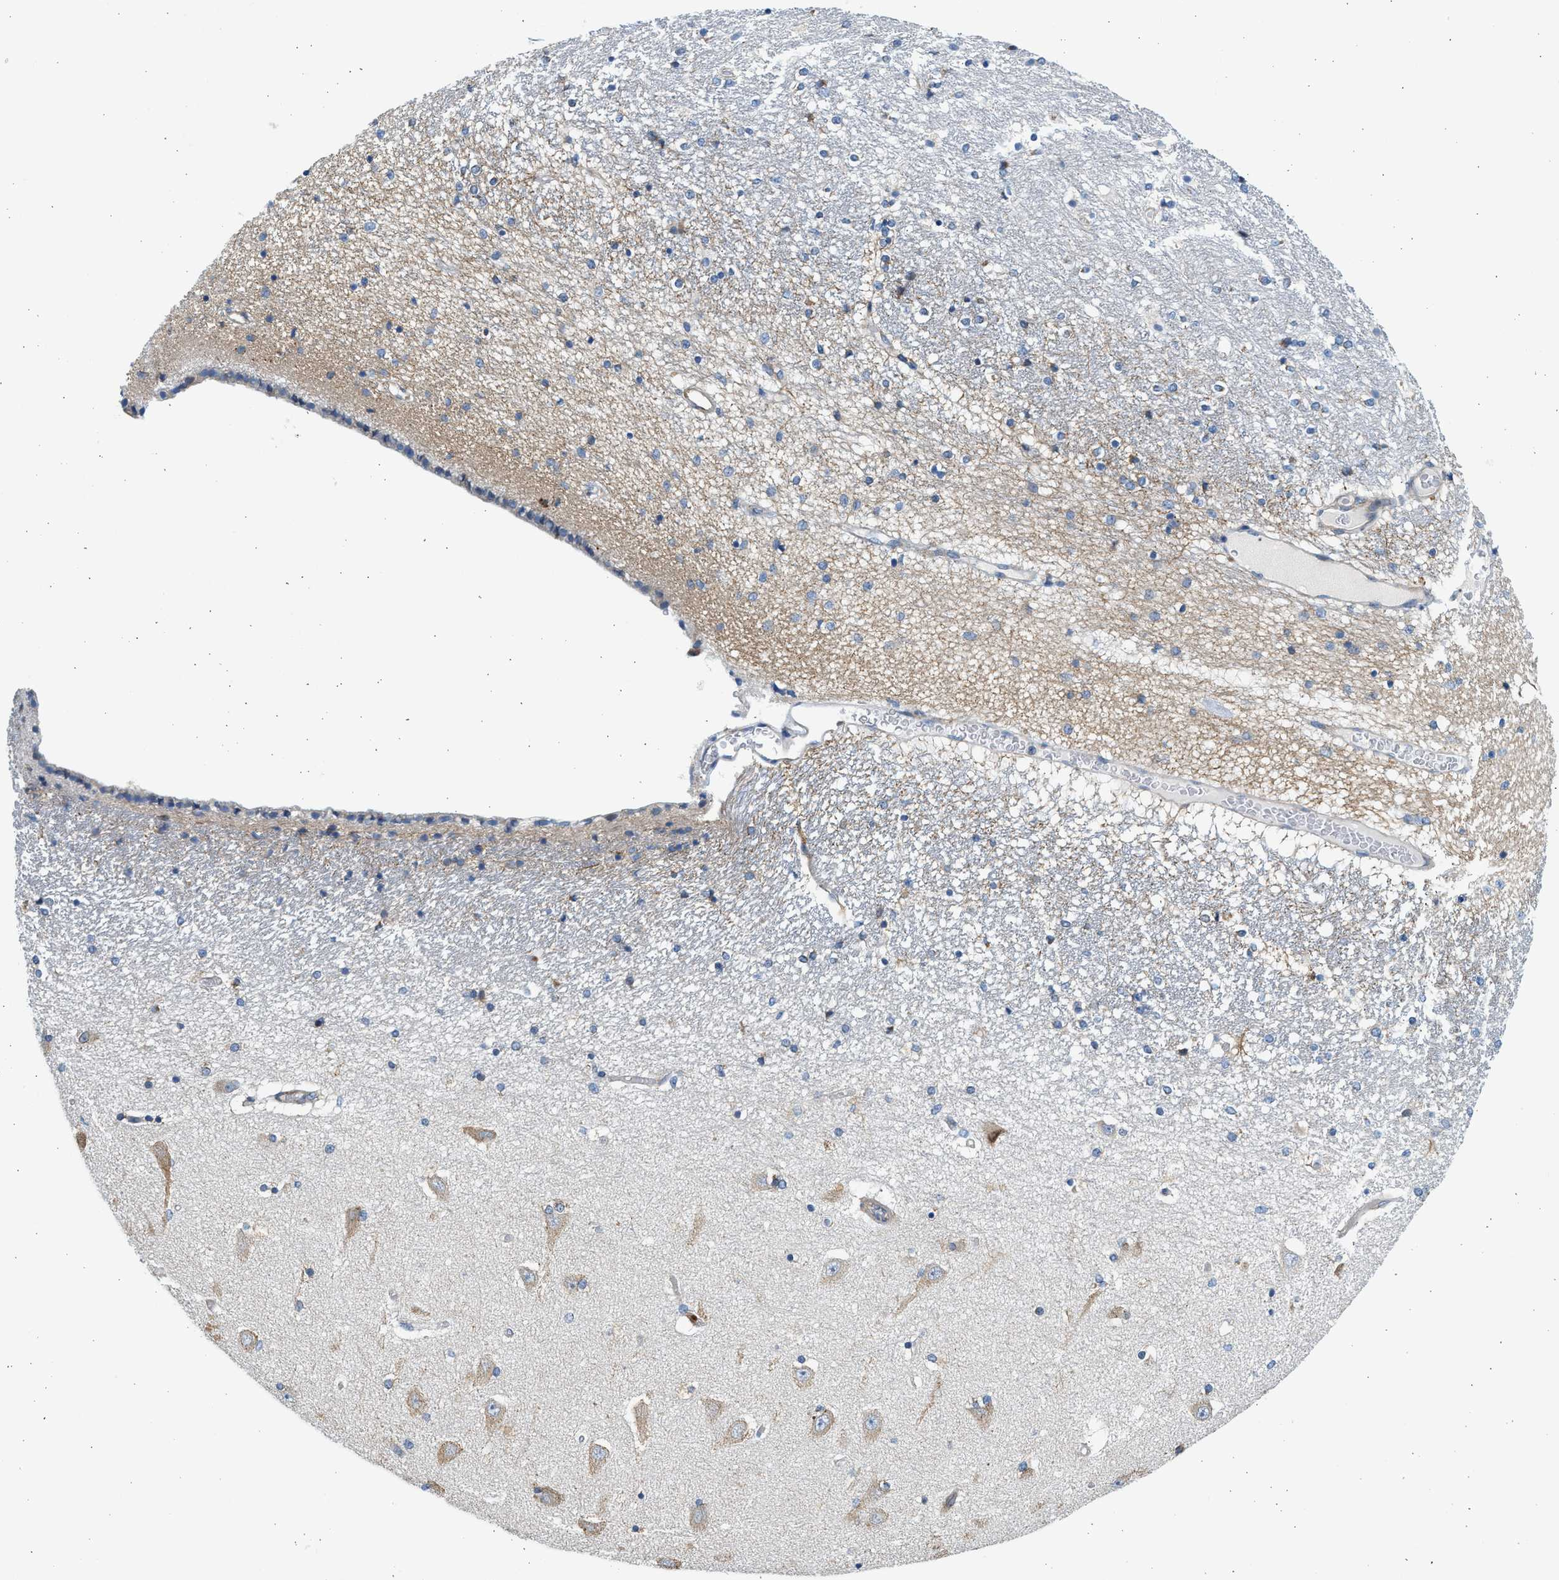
{"staining": {"intensity": "negative", "quantity": "none", "location": "none"}, "tissue": "hippocampus", "cell_type": "Glial cells", "image_type": "normal", "snomed": [{"axis": "morphology", "description": "Normal tissue, NOS"}, {"axis": "topography", "description": "Hippocampus"}], "caption": "Photomicrograph shows no significant protein staining in glial cells of unremarkable hippocampus. The staining is performed using DAB (3,3'-diaminobenzidine) brown chromogen with nuclei counter-stained in using hematoxylin.", "gene": "CNTN6", "patient": {"sex": "female", "age": 54}}